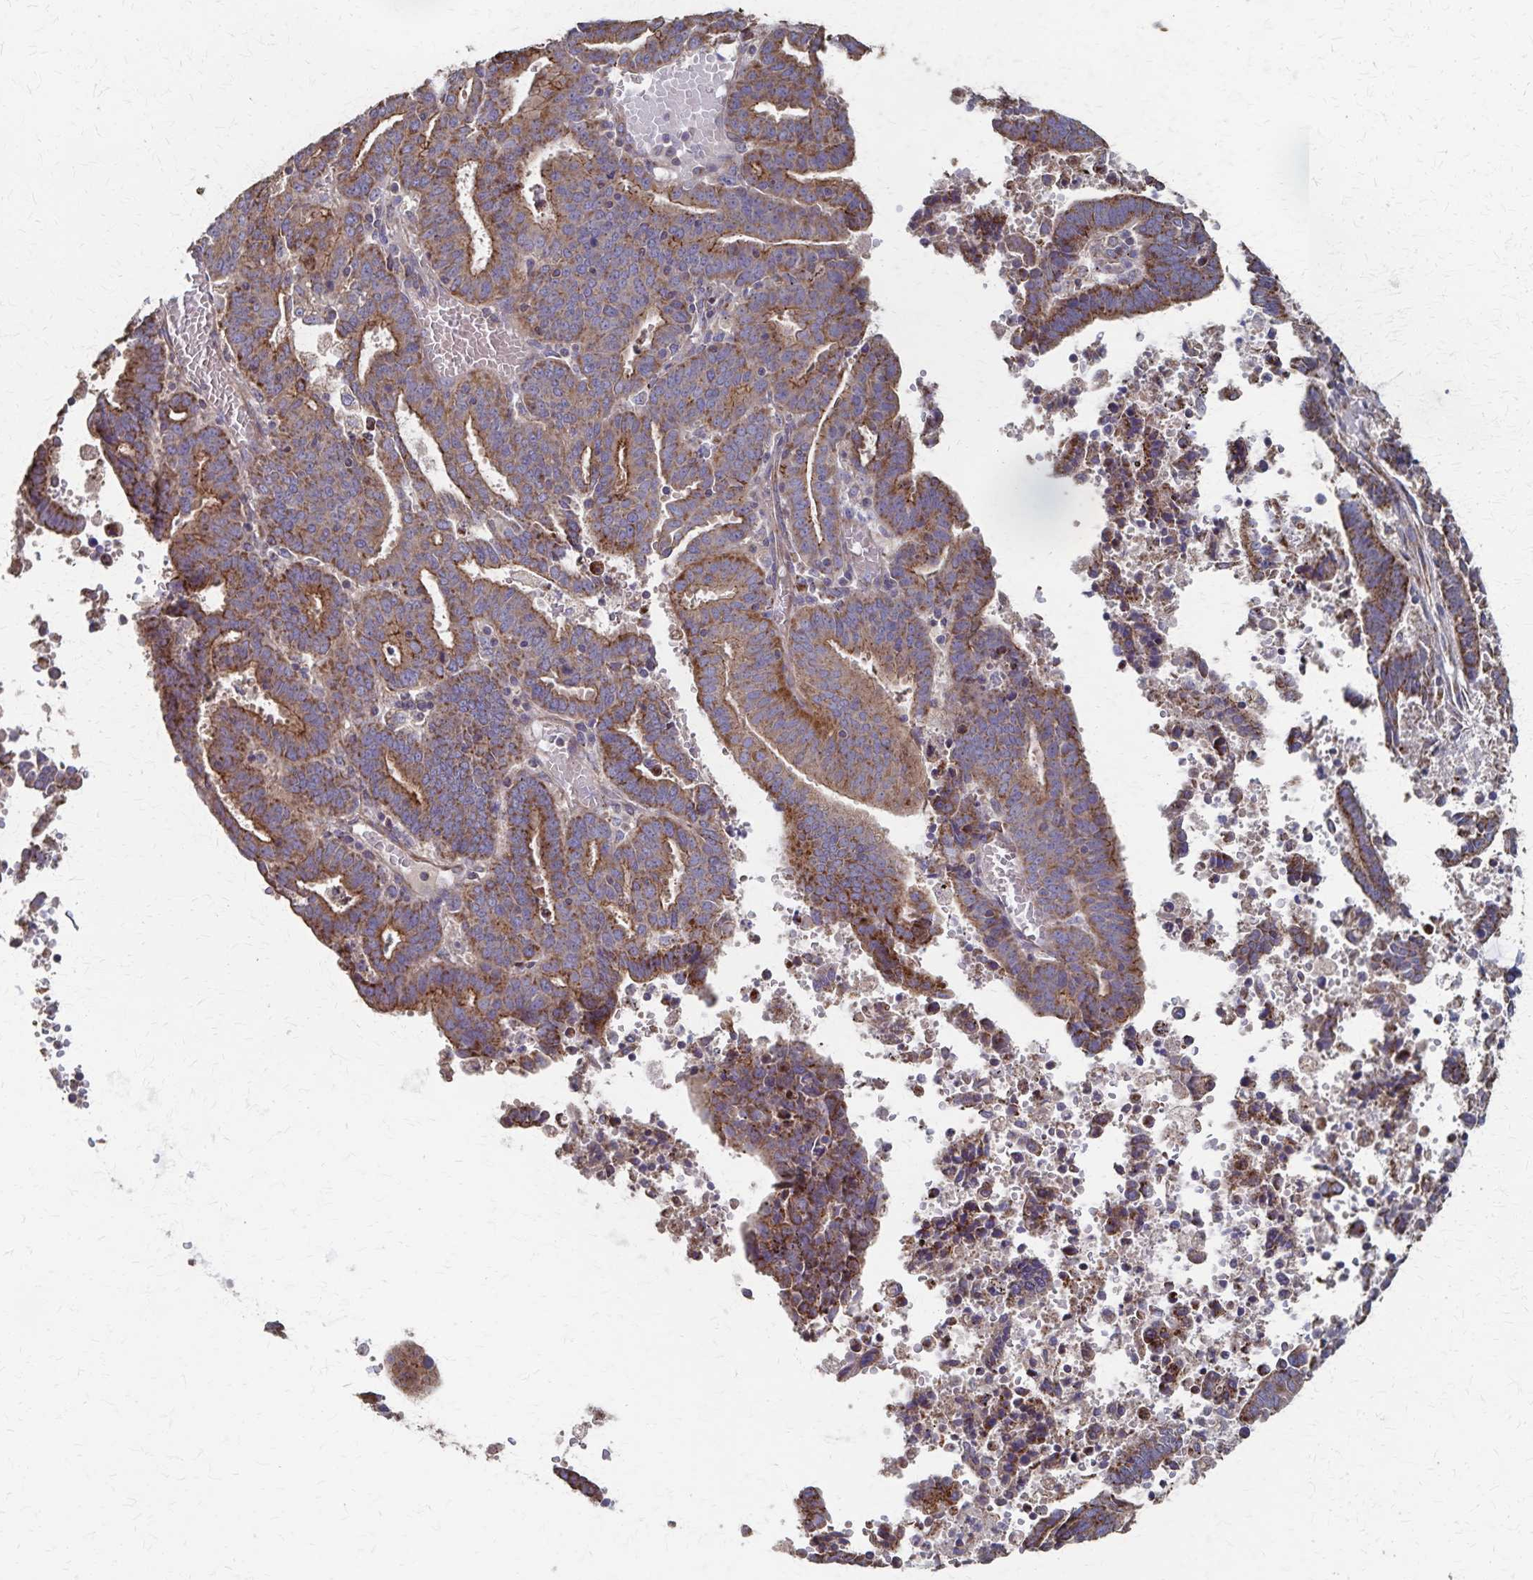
{"staining": {"intensity": "moderate", "quantity": ">75%", "location": "cytoplasmic/membranous"}, "tissue": "endometrial cancer", "cell_type": "Tumor cells", "image_type": "cancer", "snomed": [{"axis": "morphology", "description": "Adenocarcinoma, NOS"}, {"axis": "topography", "description": "Uterus"}], "caption": "Adenocarcinoma (endometrial) was stained to show a protein in brown. There is medium levels of moderate cytoplasmic/membranous staining in approximately >75% of tumor cells. Immunohistochemistry (ihc) stains the protein of interest in brown and the nuclei are stained blue.", "gene": "PGAP2", "patient": {"sex": "female", "age": 83}}